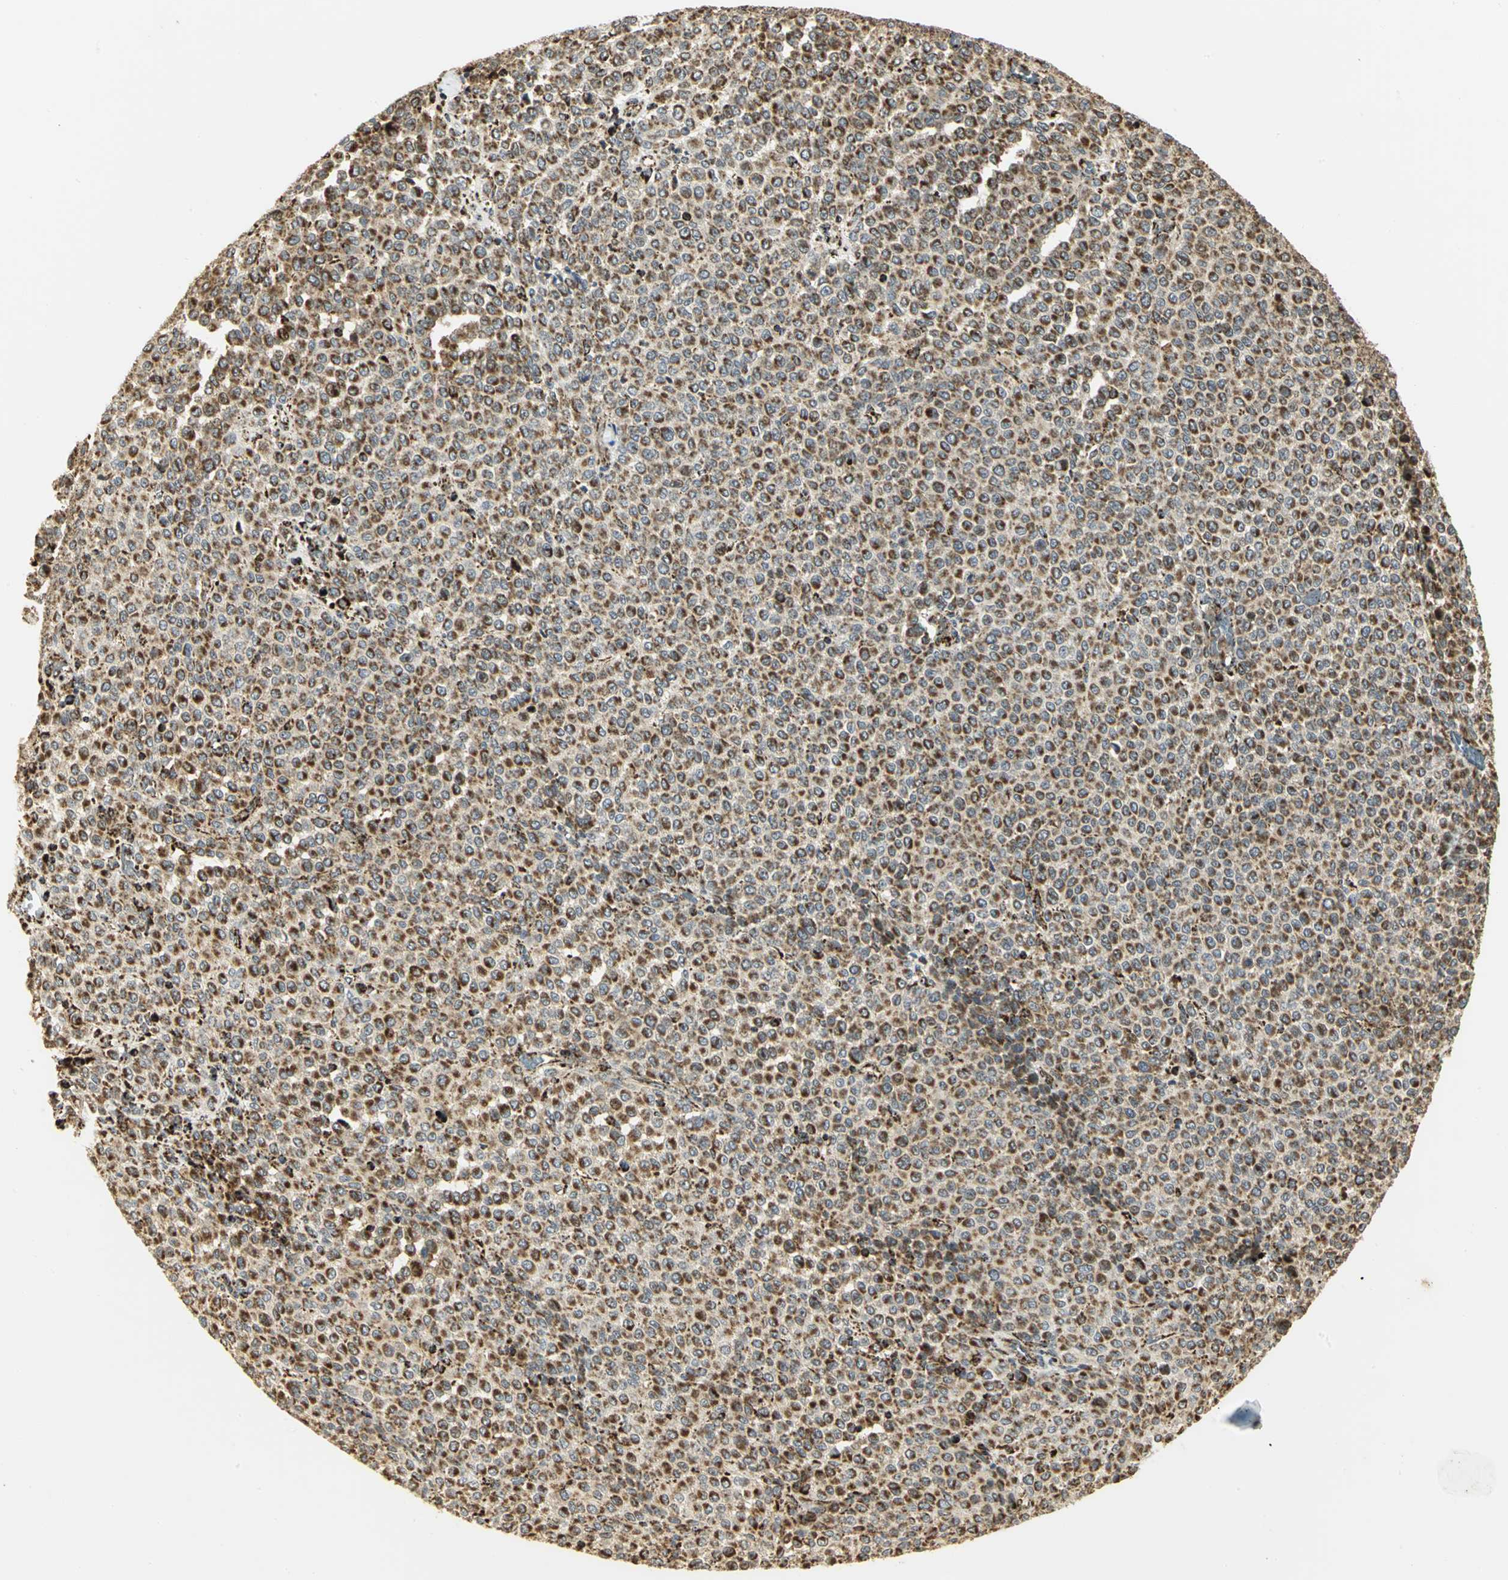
{"staining": {"intensity": "strong", "quantity": ">75%", "location": "cytoplasmic/membranous"}, "tissue": "melanoma", "cell_type": "Tumor cells", "image_type": "cancer", "snomed": [{"axis": "morphology", "description": "Malignant melanoma, Metastatic site"}, {"axis": "topography", "description": "Pancreas"}], "caption": "Immunohistochemistry (IHC) (DAB) staining of human melanoma shows strong cytoplasmic/membranous protein staining in about >75% of tumor cells.", "gene": "VDAC1", "patient": {"sex": "female", "age": 30}}